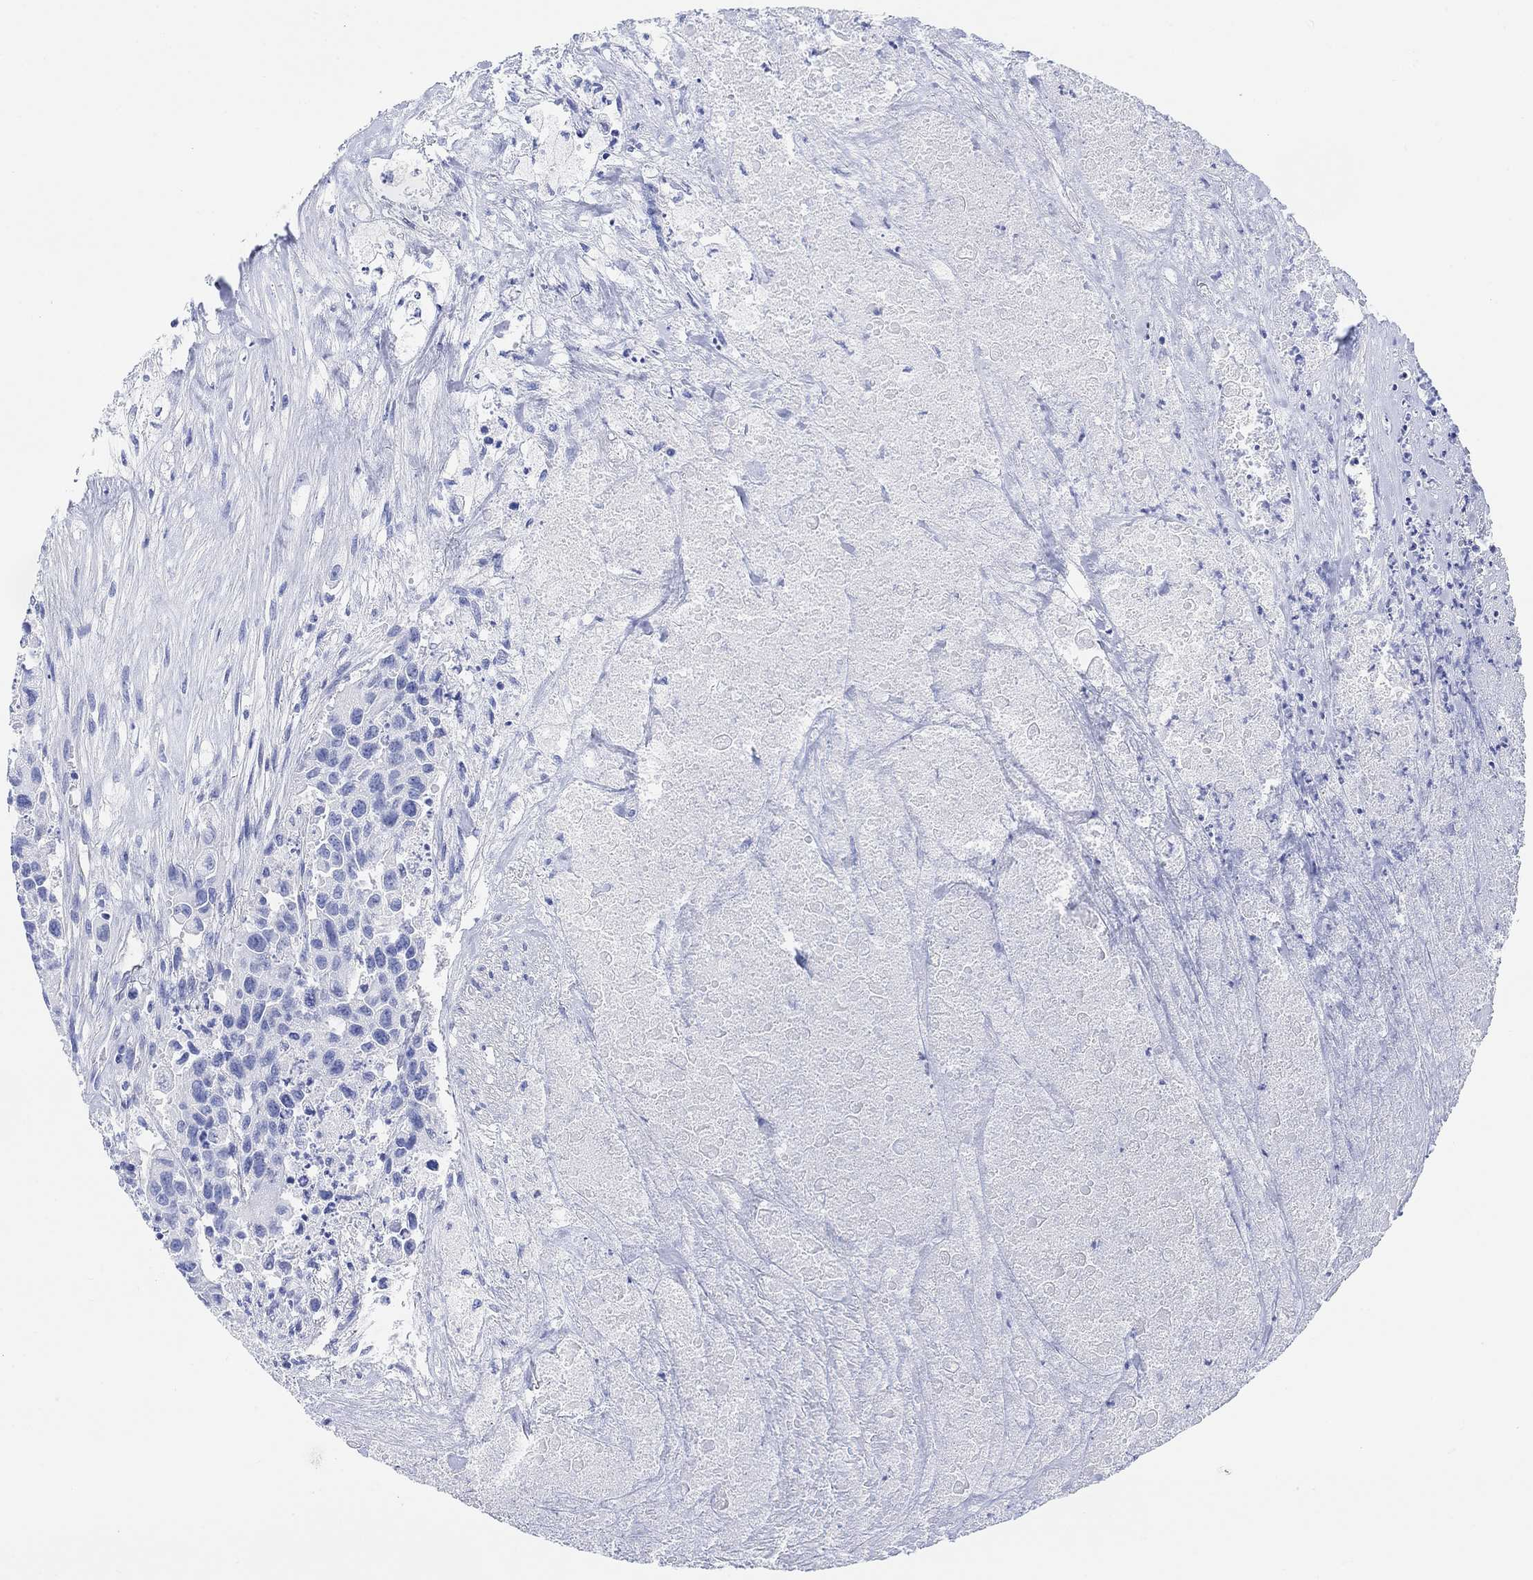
{"staining": {"intensity": "negative", "quantity": "none", "location": "none"}, "tissue": "urothelial cancer", "cell_type": "Tumor cells", "image_type": "cancer", "snomed": [{"axis": "morphology", "description": "Urothelial carcinoma, High grade"}, {"axis": "topography", "description": "Urinary bladder"}], "caption": "Photomicrograph shows no protein staining in tumor cells of urothelial cancer tissue.", "gene": "GNG13", "patient": {"sex": "female", "age": 73}}